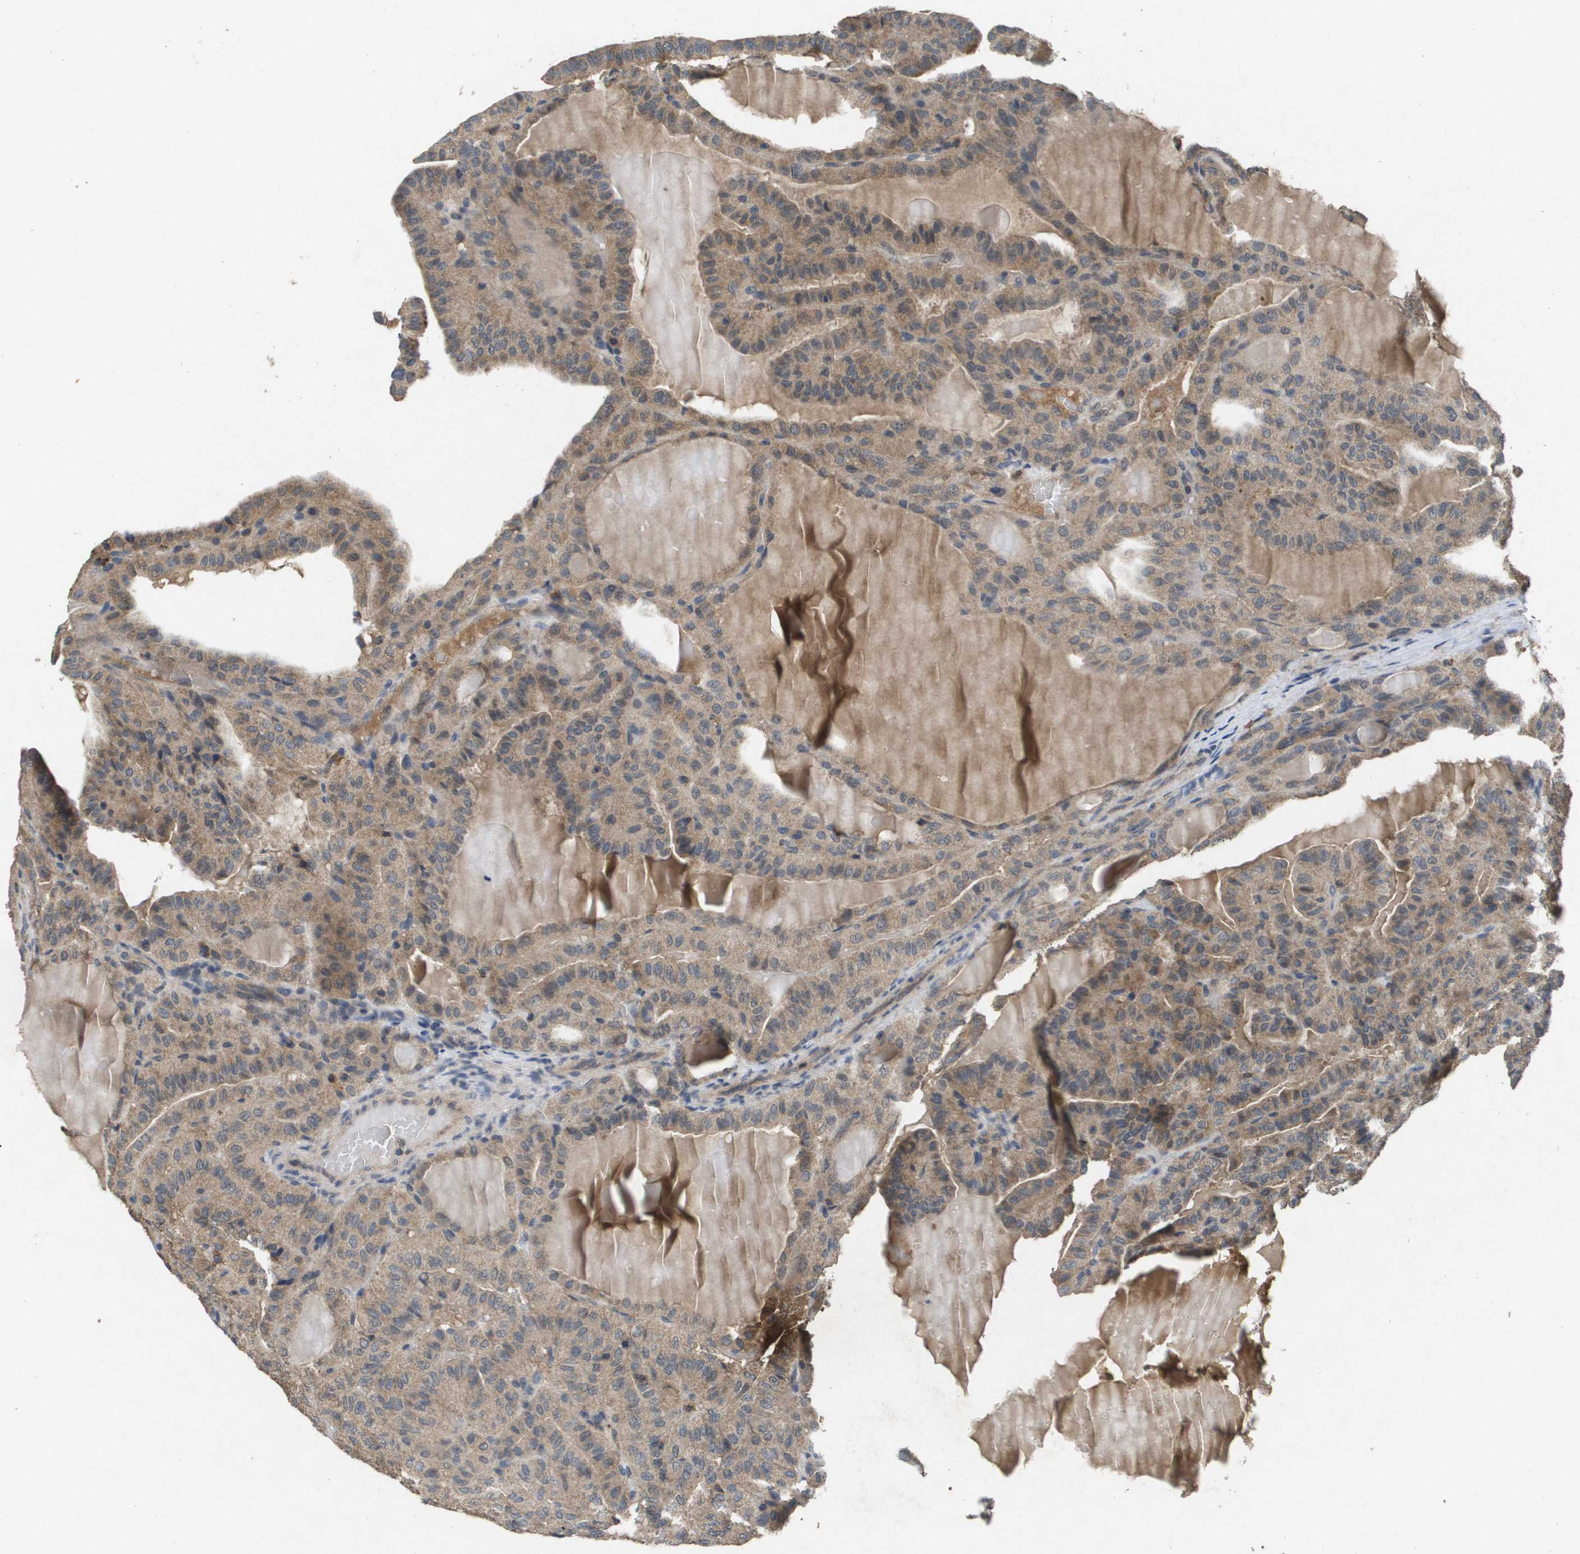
{"staining": {"intensity": "moderate", "quantity": ">75%", "location": "cytoplasmic/membranous"}, "tissue": "thyroid cancer", "cell_type": "Tumor cells", "image_type": "cancer", "snomed": [{"axis": "morphology", "description": "Papillary adenocarcinoma, NOS"}, {"axis": "topography", "description": "Thyroid gland"}], "caption": "Protein staining of thyroid papillary adenocarcinoma tissue shows moderate cytoplasmic/membranous positivity in approximately >75% of tumor cells. Nuclei are stained in blue.", "gene": "PROC", "patient": {"sex": "male", "age": 77}}